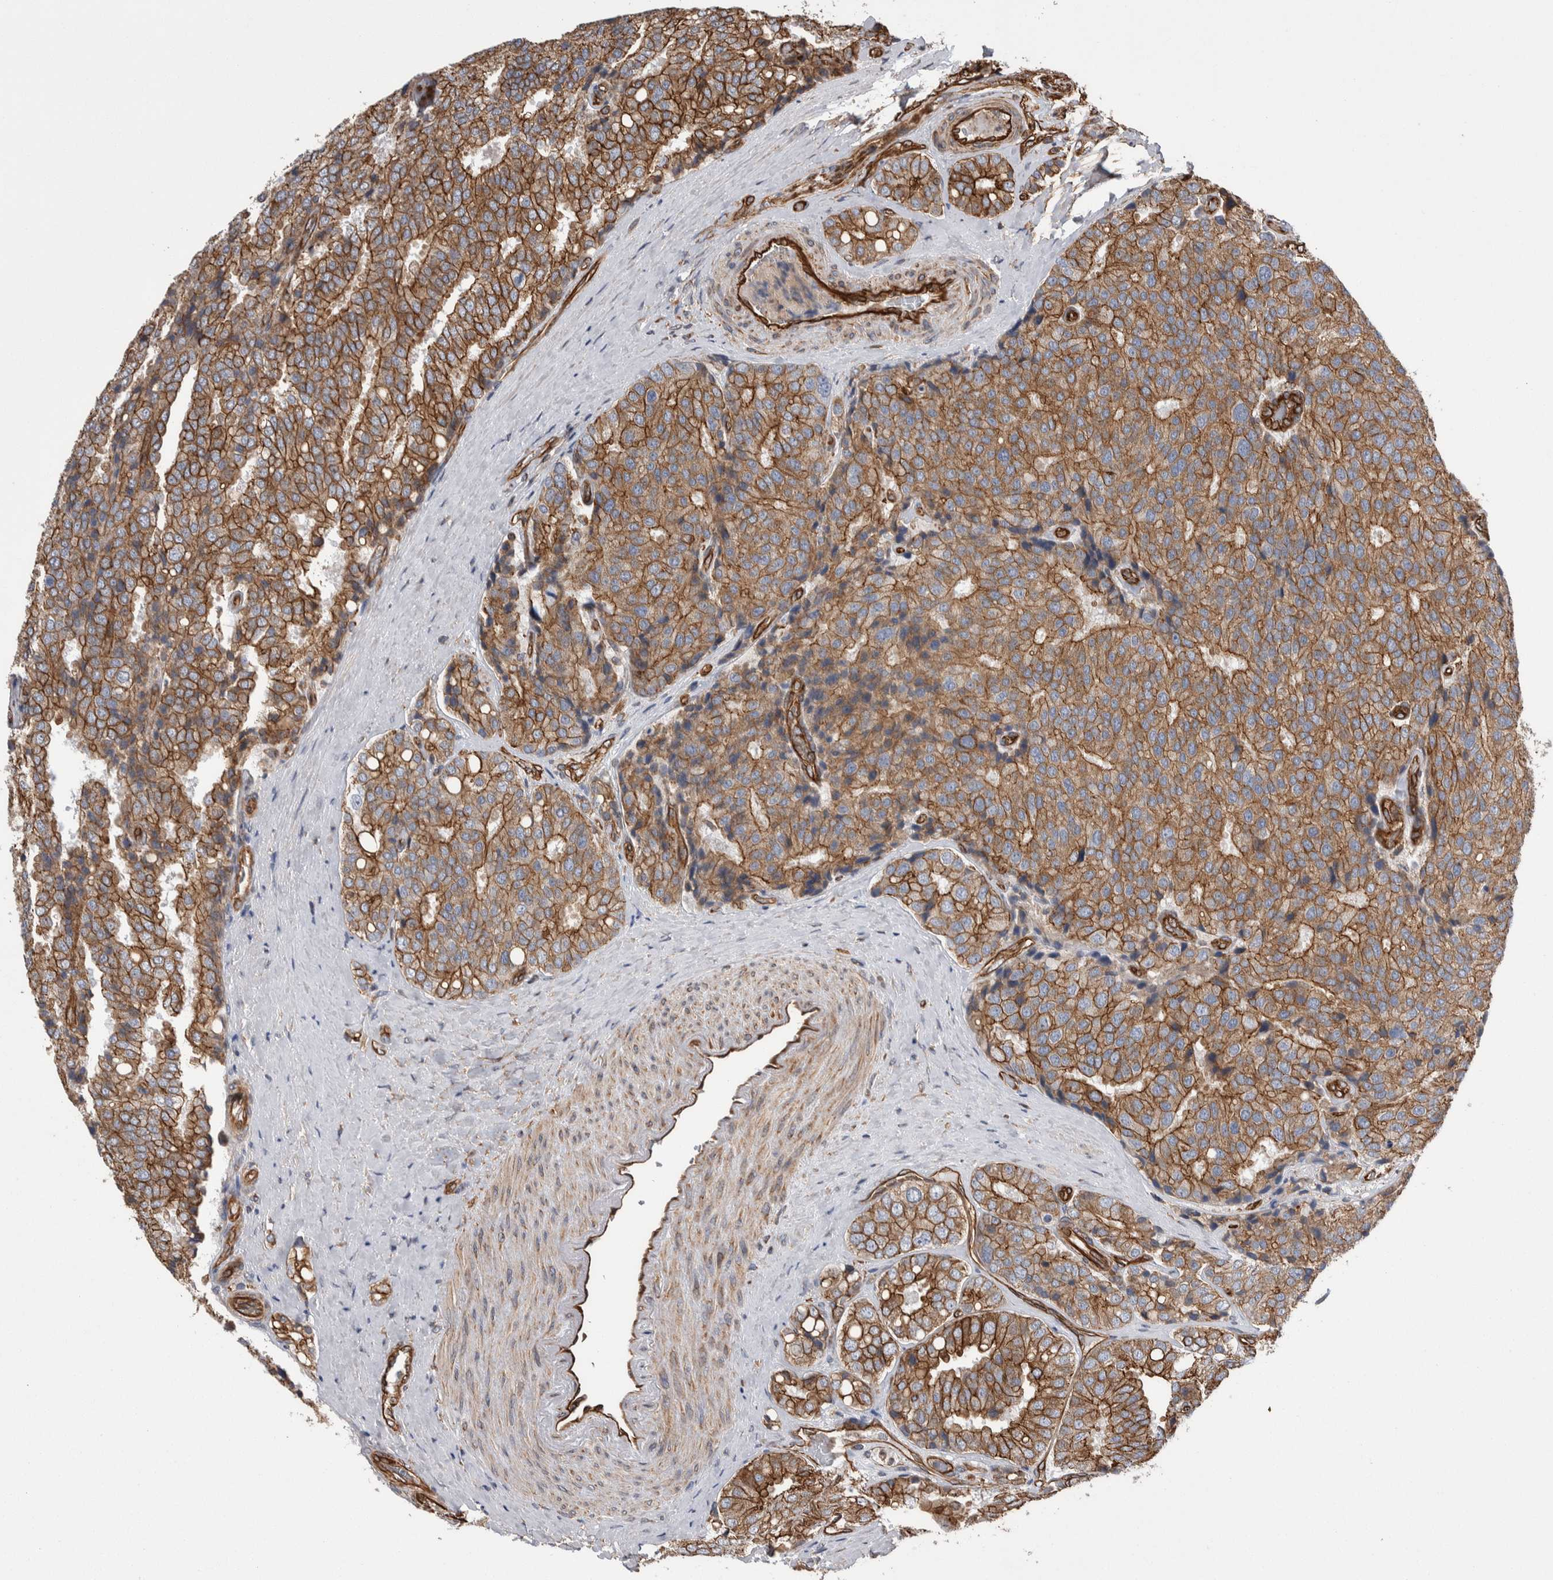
{"staining": {"intensity": "moderate", "quantity": ">75%", "location": "cytoplasmic/membranous"}, "tissue": "prostate cancer", "cell_type": "Tumor cells", "image_type": "cancer", "snomed": [{"axis": "morphology", "description": "Adenocarcinoma, High grade"}, {"axis": "topography", "description": "Prostate"}], "caption": "IHC histopathology image of adenocarcinoma (high-grade) (prostate) stained for a protein (brown), which demonstrates medium levels of moderate cytoplasmic/membranous expression in about >75% of tumor cells.", "gene": "KIF12", "patient": {"sex": "male", "age": 50}}